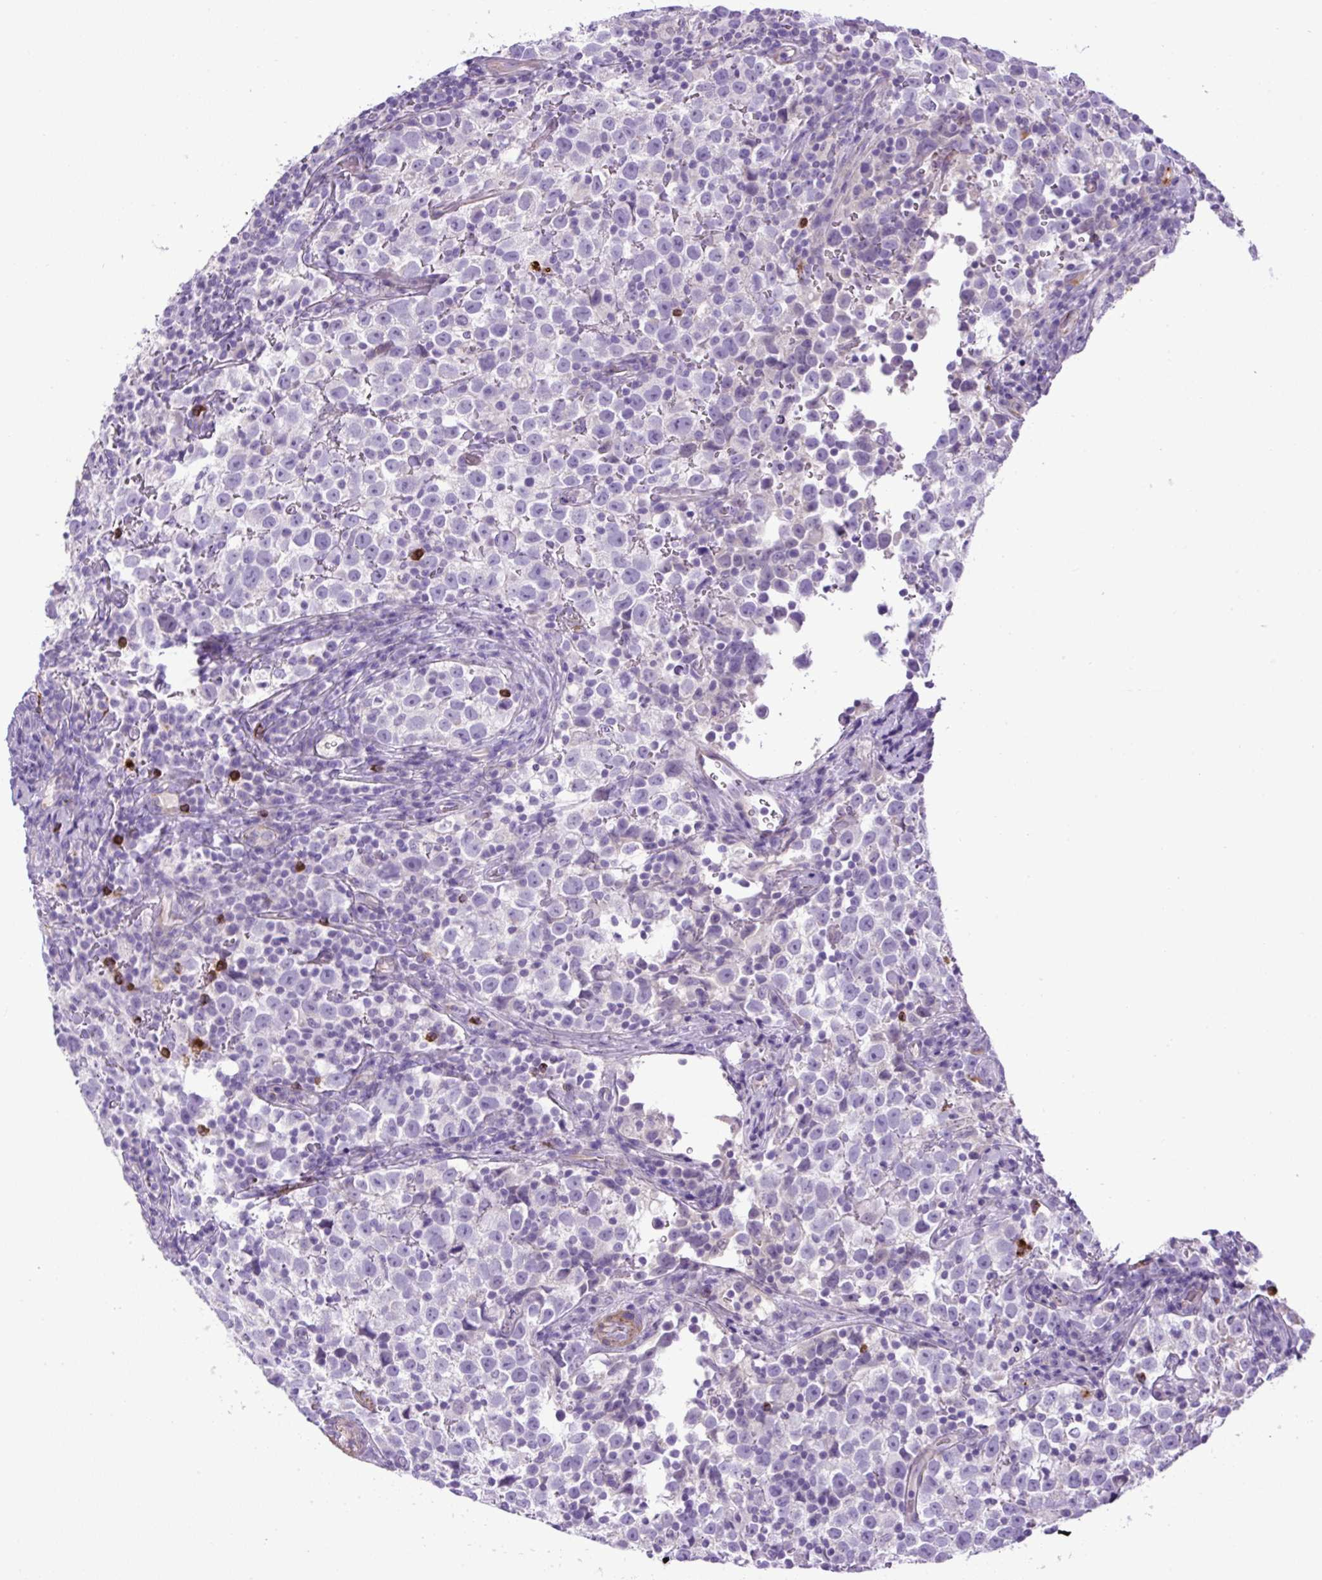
{"staining": {"intensity": "negative", "quantity": "none", "location": "none"}, "tissue": "testis cancer", "cell_type": "Tumor cells", "image_type": "cancer", "snomed": [{"axis": "morphology", "description": "Normal tissue, NOS"}, {"axis": "morphology", "description": "Seminoma, NOS"}, {"axis": "topography", "description": "Testis"}], "caption": "Immunohistochemistry micrograph of neoplastic tissue: human testis seminoma stained with DAB reveals no significant protein expression in tumor cells. The staining is performed using DAB brown chromogen with nuclei counter-stained in using hematoxylin.", "gene": "VWA7", "patient": {"sex": "male", "age": 43}}